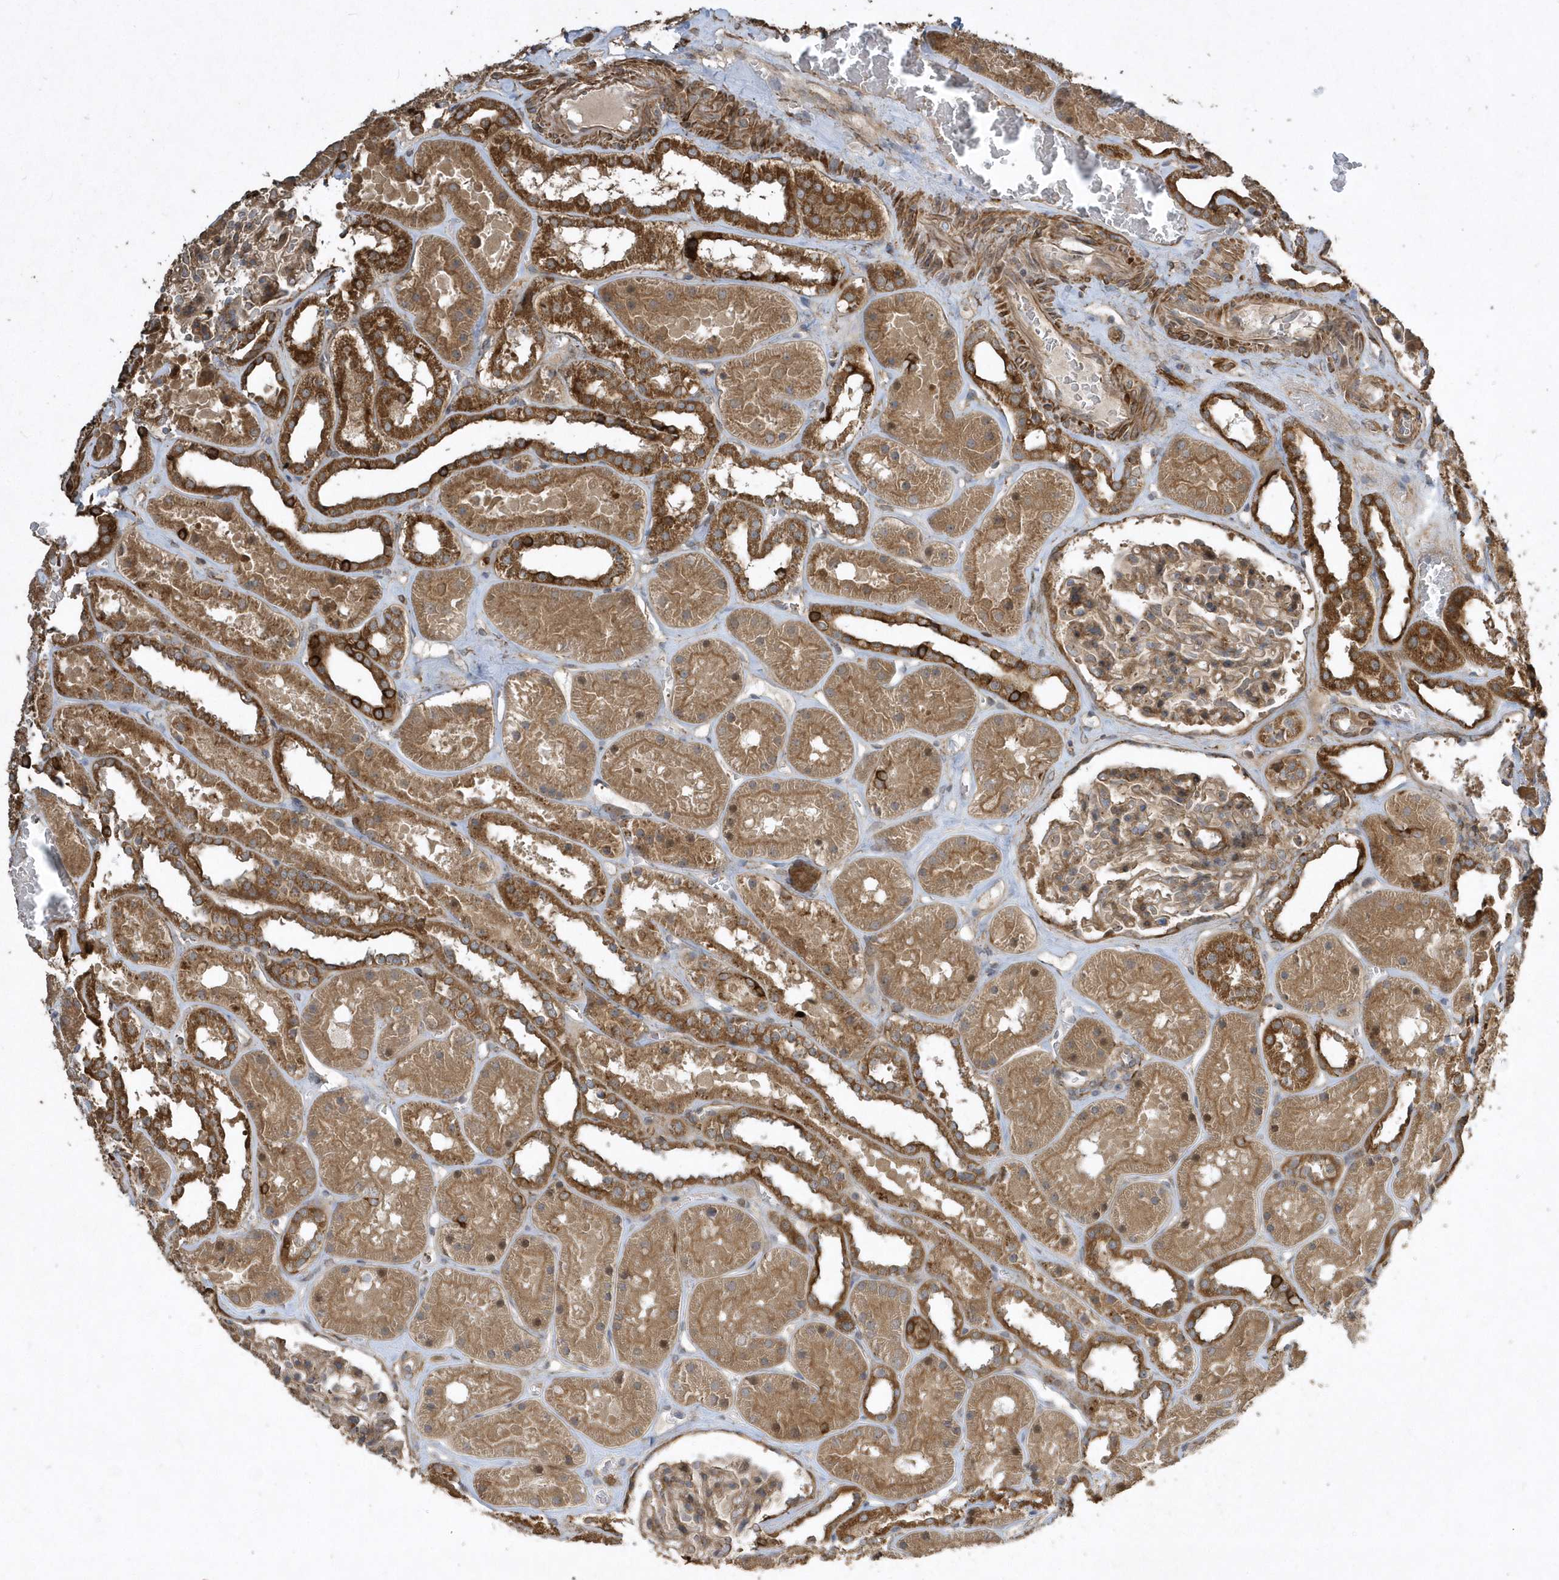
{"staining": {"intensity": "moderate", "quantity": ">75%", "location": "cytoplasmic/membranous"}, "tissue": "kidney", "cell_type": "Cells in glomeruli", "image_type": "normal", "snomed": [{"axis": "morphology", "description": "Normal tissue, NOS"}, {"axis": "topography", "description": "Kidney"}], "caption": "Approximately >75% of cells in glomeruli in normal human kidney reveal moderate cytoplasmic/membranous protein staining as visualized by brown immunohistochemical staining.", "gene": "SENP8", "patient": {"sex": "female", "age": 41}}